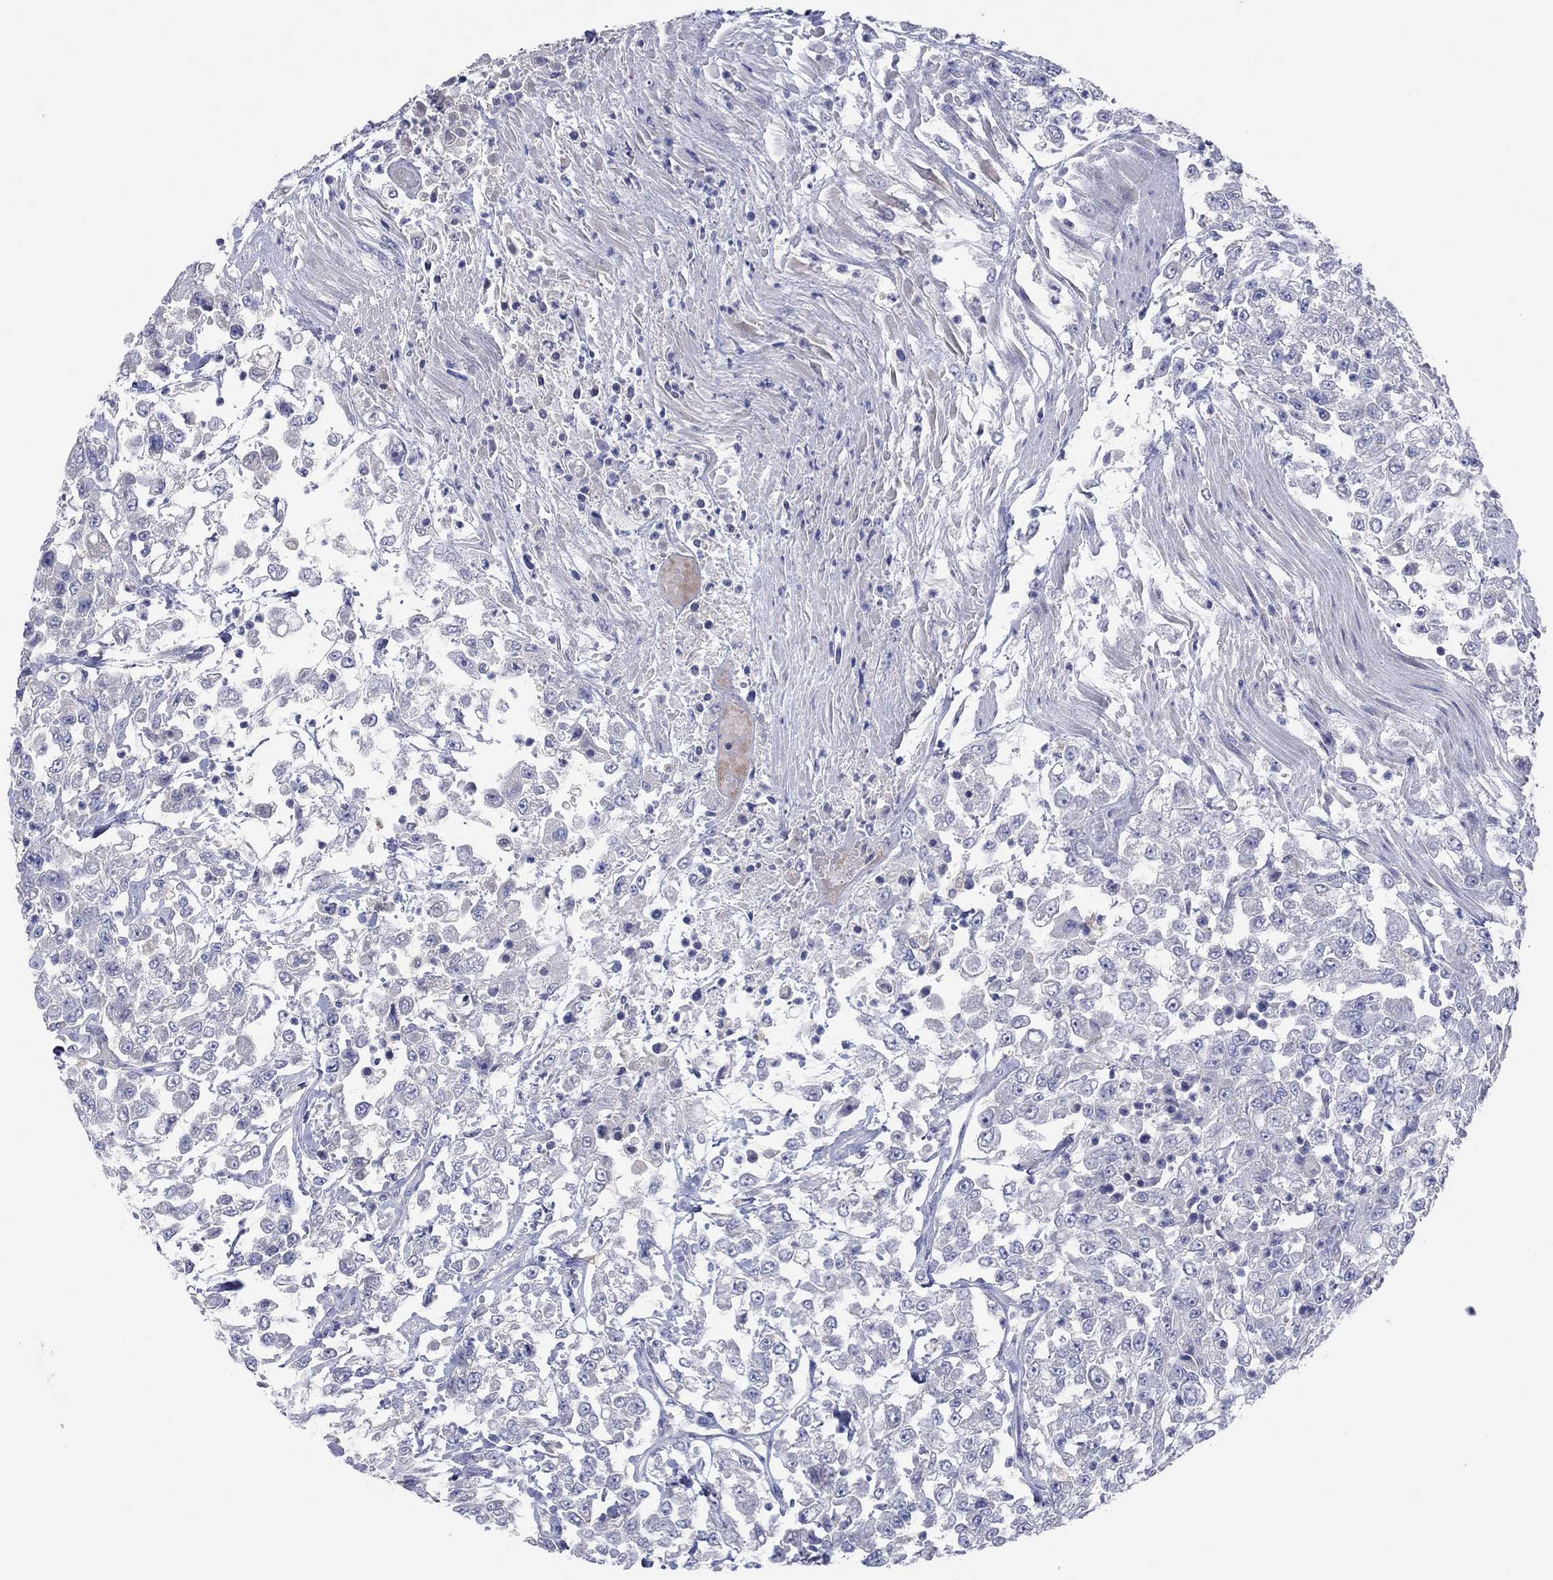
{"staining": {"intensity": "negative", "quantity": "none", "location": "none"}, "tissue": "urothelial cancer", "cell_type": "Tumor cells", "image_type": "cancer", "snomed": [{"axis": "morphology", "description": "Urothelial carcinoma, High grade"}, {"axis": "topography", "description": "Urinary bladder"}], "caption": "Tumor cells are negative for brown protein staining in urothelial cancer.", "gene": "PLCL2", "patient": {"sex": "male", "age": 46}}